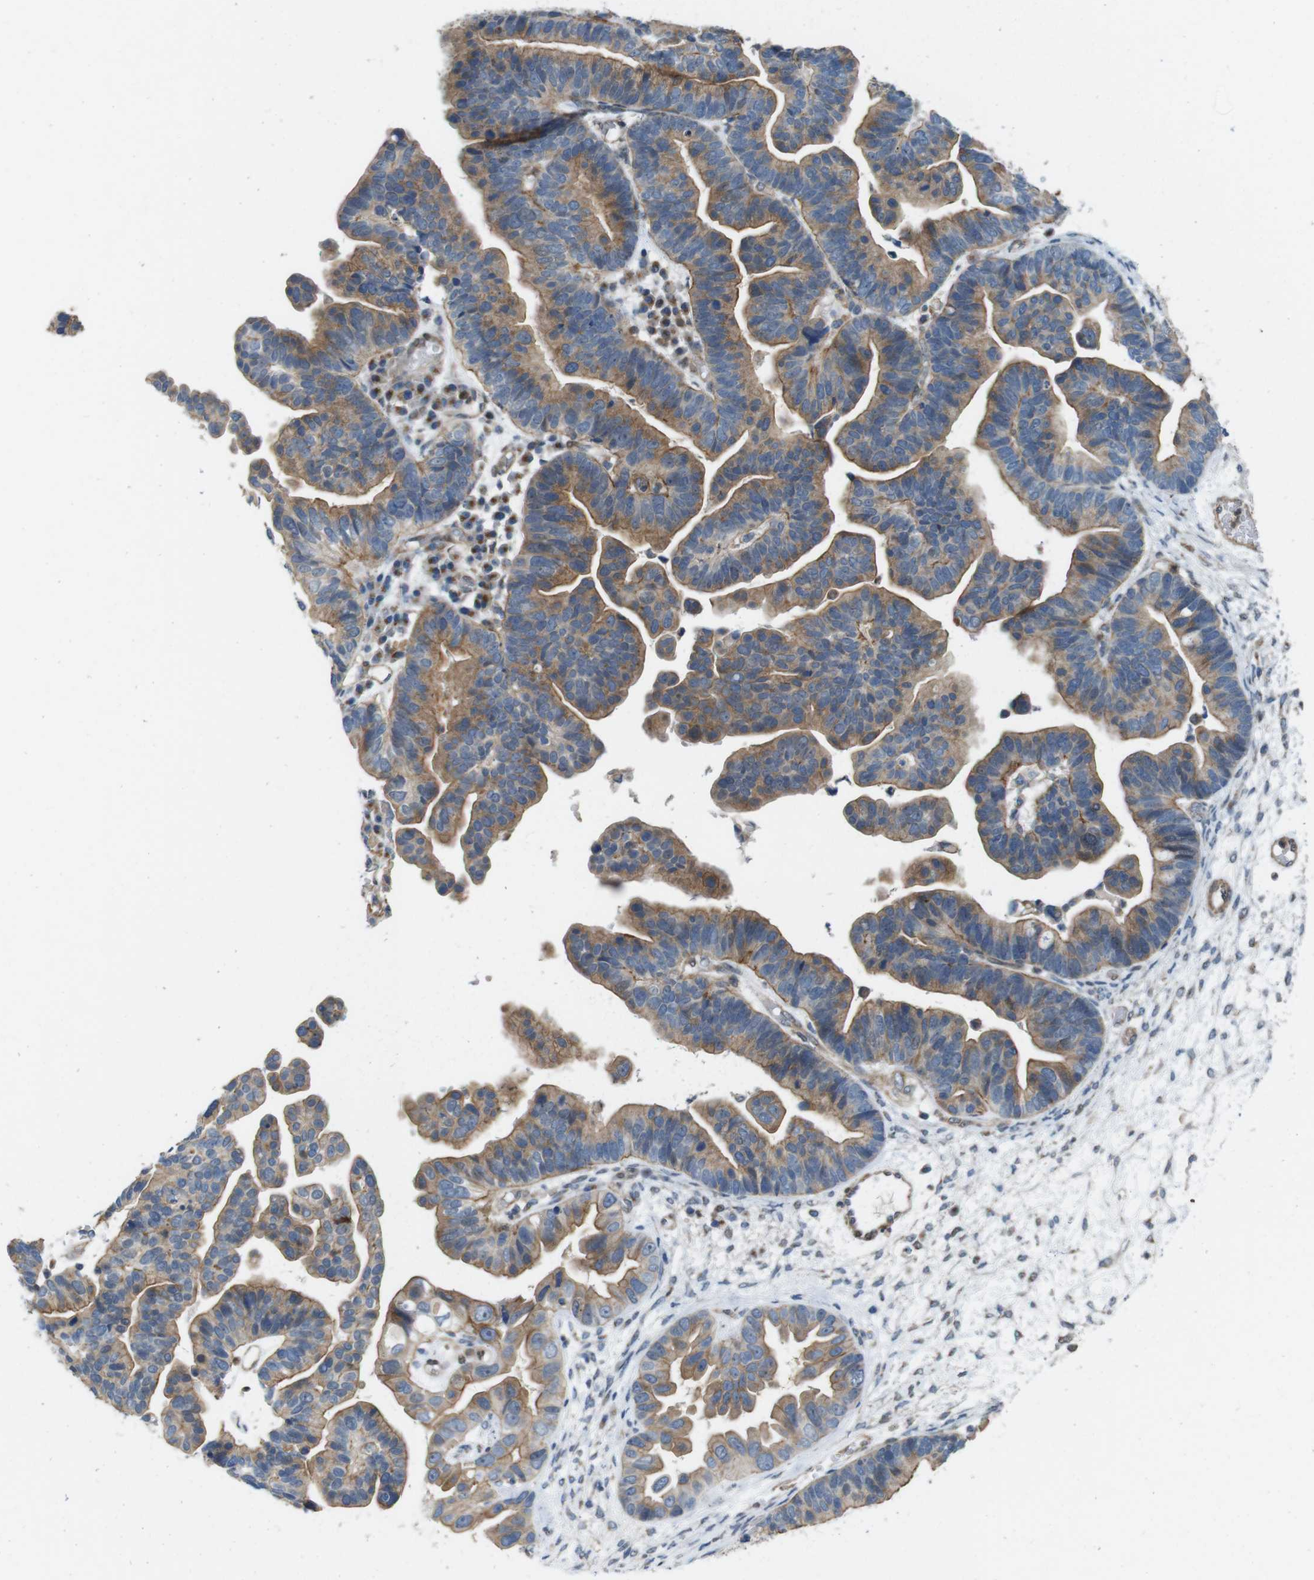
{"staining": {"intensity": "moderate", "quantity": ">75%", "location": "cytoplasmic/membranous"}, "tissue": "ovarian cancer", "cell_type": "Tumor cells", "image_type": "cancer", "snomed": [{"axis": "morphology", "description": "Cystadenocarcinoma, serous, NOS"}, {"axis": "topography", "description": "Ovary"}], "caption": "Serous cystadenocarcinoma (ovarian) stained with DAB (3,3'-diaminobenzidine) immunohistochemistry exhibits medium levels of moderate cytoplasmic/membranous expression in about >75% of tumor cells. (DAB = brown stain, brightfield microscopy at high magnification).", "gene": "SKI", "patient": {"sex": "female", "age": 56}}